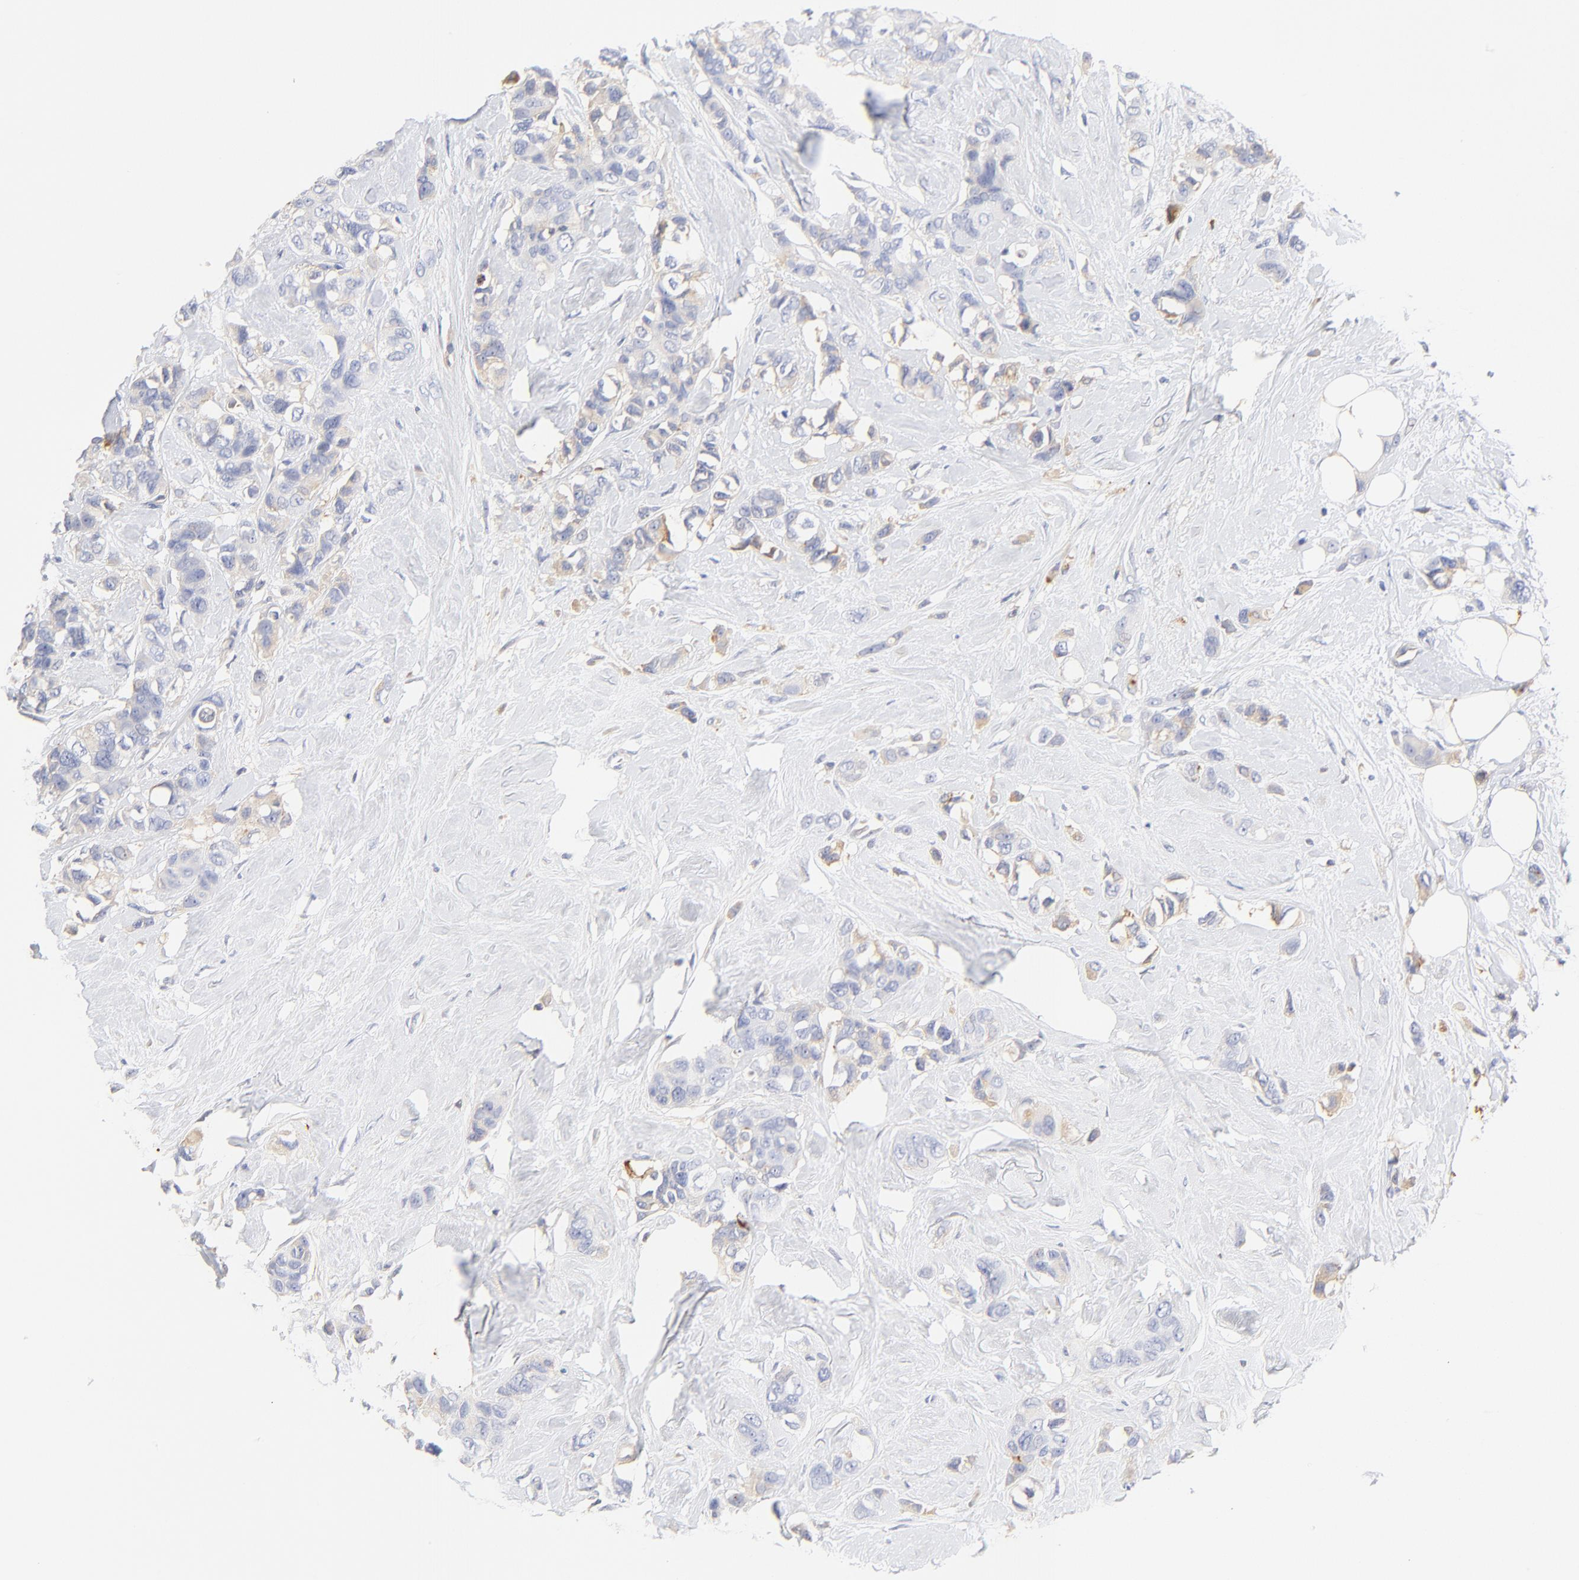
{"staining": {"intensity": "negative", "quantity": "none", "location": "none"}, "tissue": "breast cancer", "cell_type": "Tumor cells", "image_type": "cancer", "snomed": [{"axis": "morphology", "description": "Duct carcinoma"}, {"axis": "topography", "description": "Breast"}], "caption": "Immunohistochemistry (IHC) of human breast cancer shows no staining in tumor cells.", "gene": "MDGA2", "patient": {"sex": "female", "age": 51}}